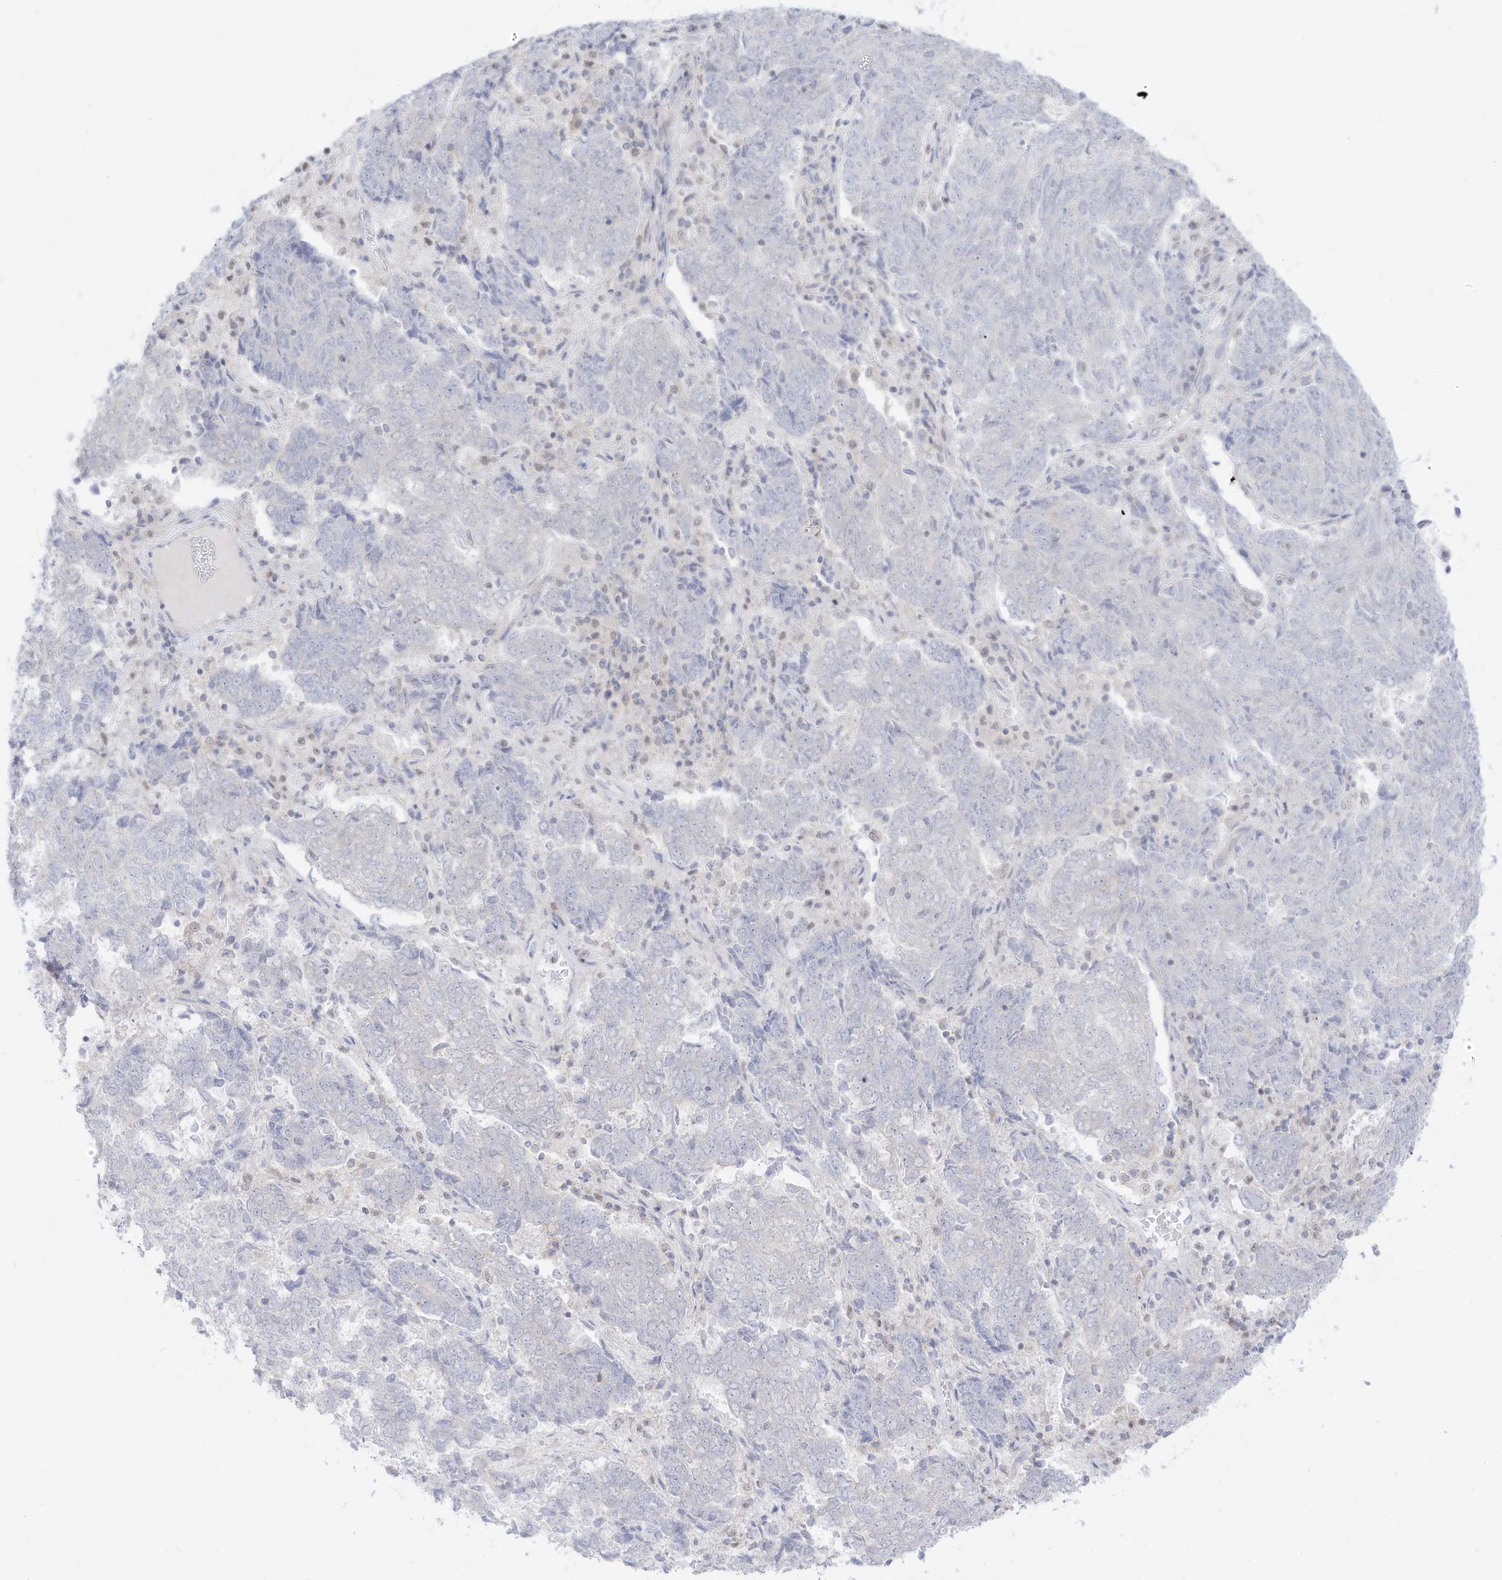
{"staining": {"intensity": "negative", "quantity": "none", "location": "none"}, "tissue": "endometrial cancer", "cell_type": "Tumor cells", "image_type": "cancer", "snomed": [{"axis": "morphology", "description": "Adenocarcinoma, NOS"}, {"axis": "topography", "description": "Endometrium"}], "caption": "DAB (3,3'-diaminobenzidine) immunohistochemical staining of human endometrial adenocarcinoma reveals no significant positivity in tumor cells. (IHC, brightfield microscopy, high magnification).", "gene": "DMKN", "patient": {"sex": "female", "age": 80}}